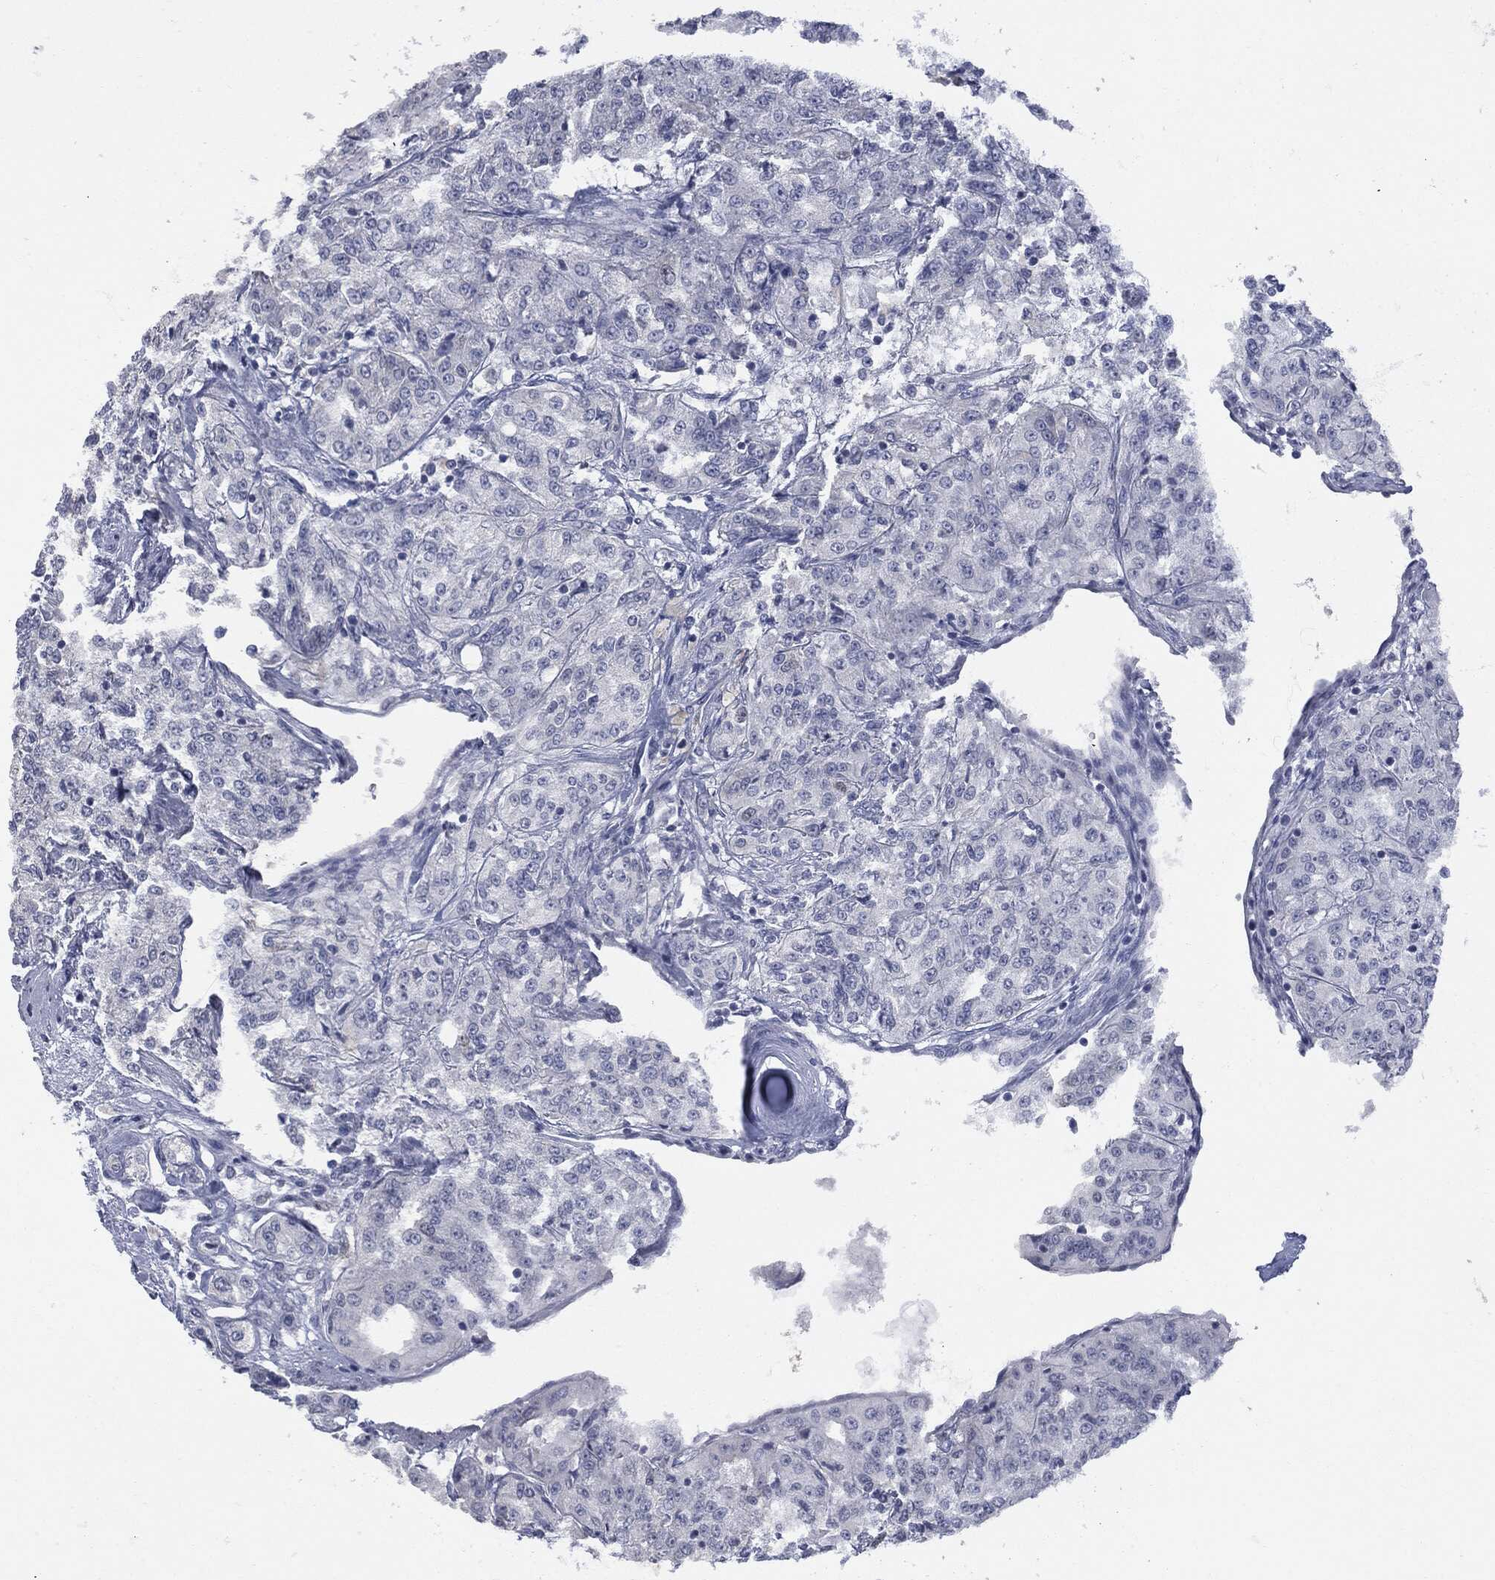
{"staining": {"intensity": "negative", "quantity": "none", "location": "none"}, "tissue": "renal cancer", "cell_type": "Tumor cells", "image_type": "cancer", "snomed": [{"axis": "morphology", "description": "Adenocarcinoma, NOS"}, {"axis": "topography", "description": "Kidney"}], "caption": "The immunohistochemistry (IHC) photomicrograph has no significant staining in tumor cells of adenocarcinoma (renal) tissue.", "gene": "UBE2C", "patient": {"sex": "female", "age": 63}}